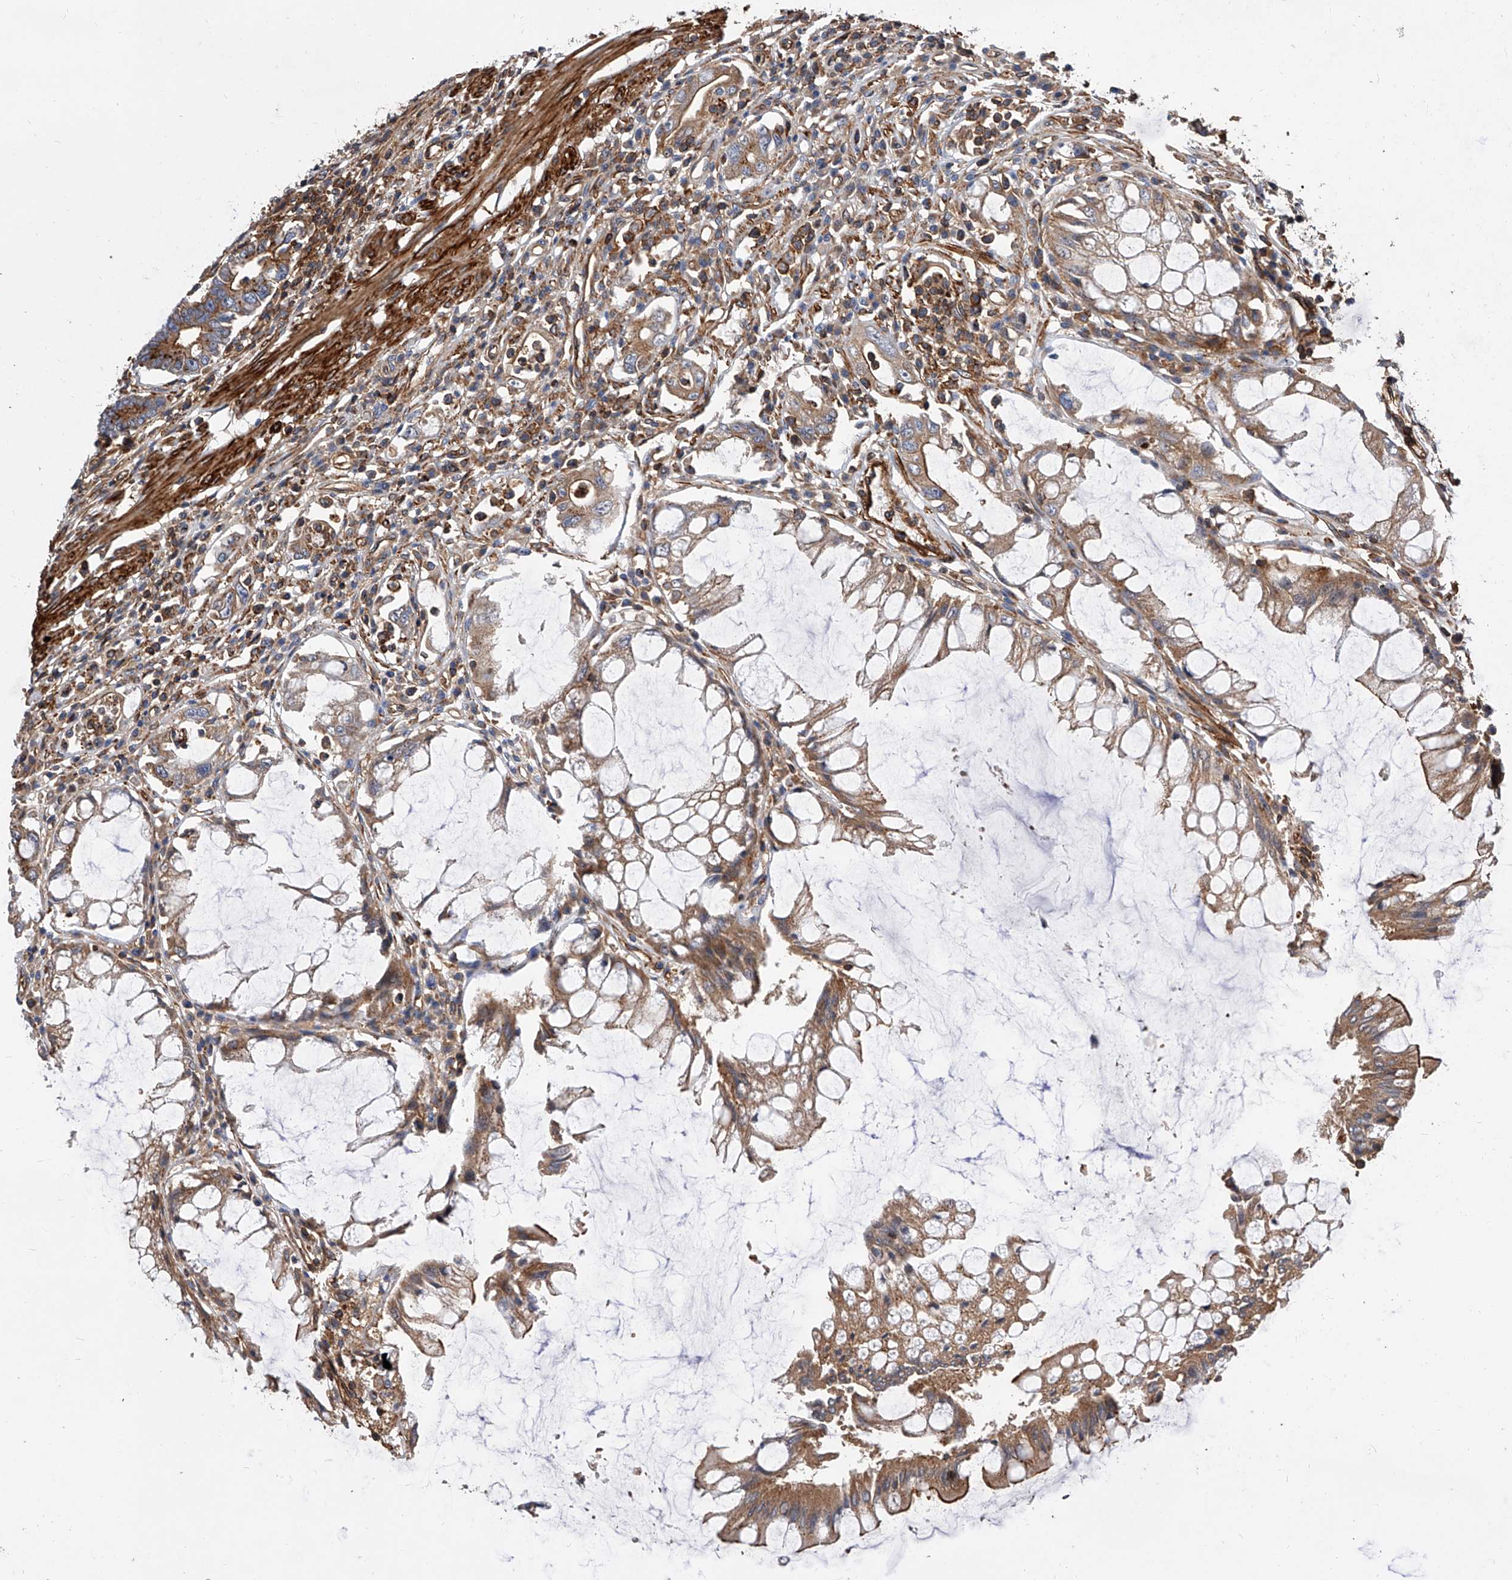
{"staining": {"intensity": "strong", "quantity": ">75%", "location": "cytoplasmic/membranous"}, "tissue": "colorectal cancer", "cell_type": "Tumor cells", "image_type": "cancer", "snomed": [{"axis": "morphology", "description": "Adenocarcinoma, NOS"}, {"axis": "topography", "description": "Rectum"}], "caption": "High-magnification brightfield microscopy of colorectal cancer (adenocarcinoma) stained with DAB (brown) and counterstained with hematoxylin (blue). tumor cells exhibit strong cytoplasmic/membranous positivity is identified in about>75% of cells.", "gene": "PISD", "patient": {"sex": "female", "age": 65}}